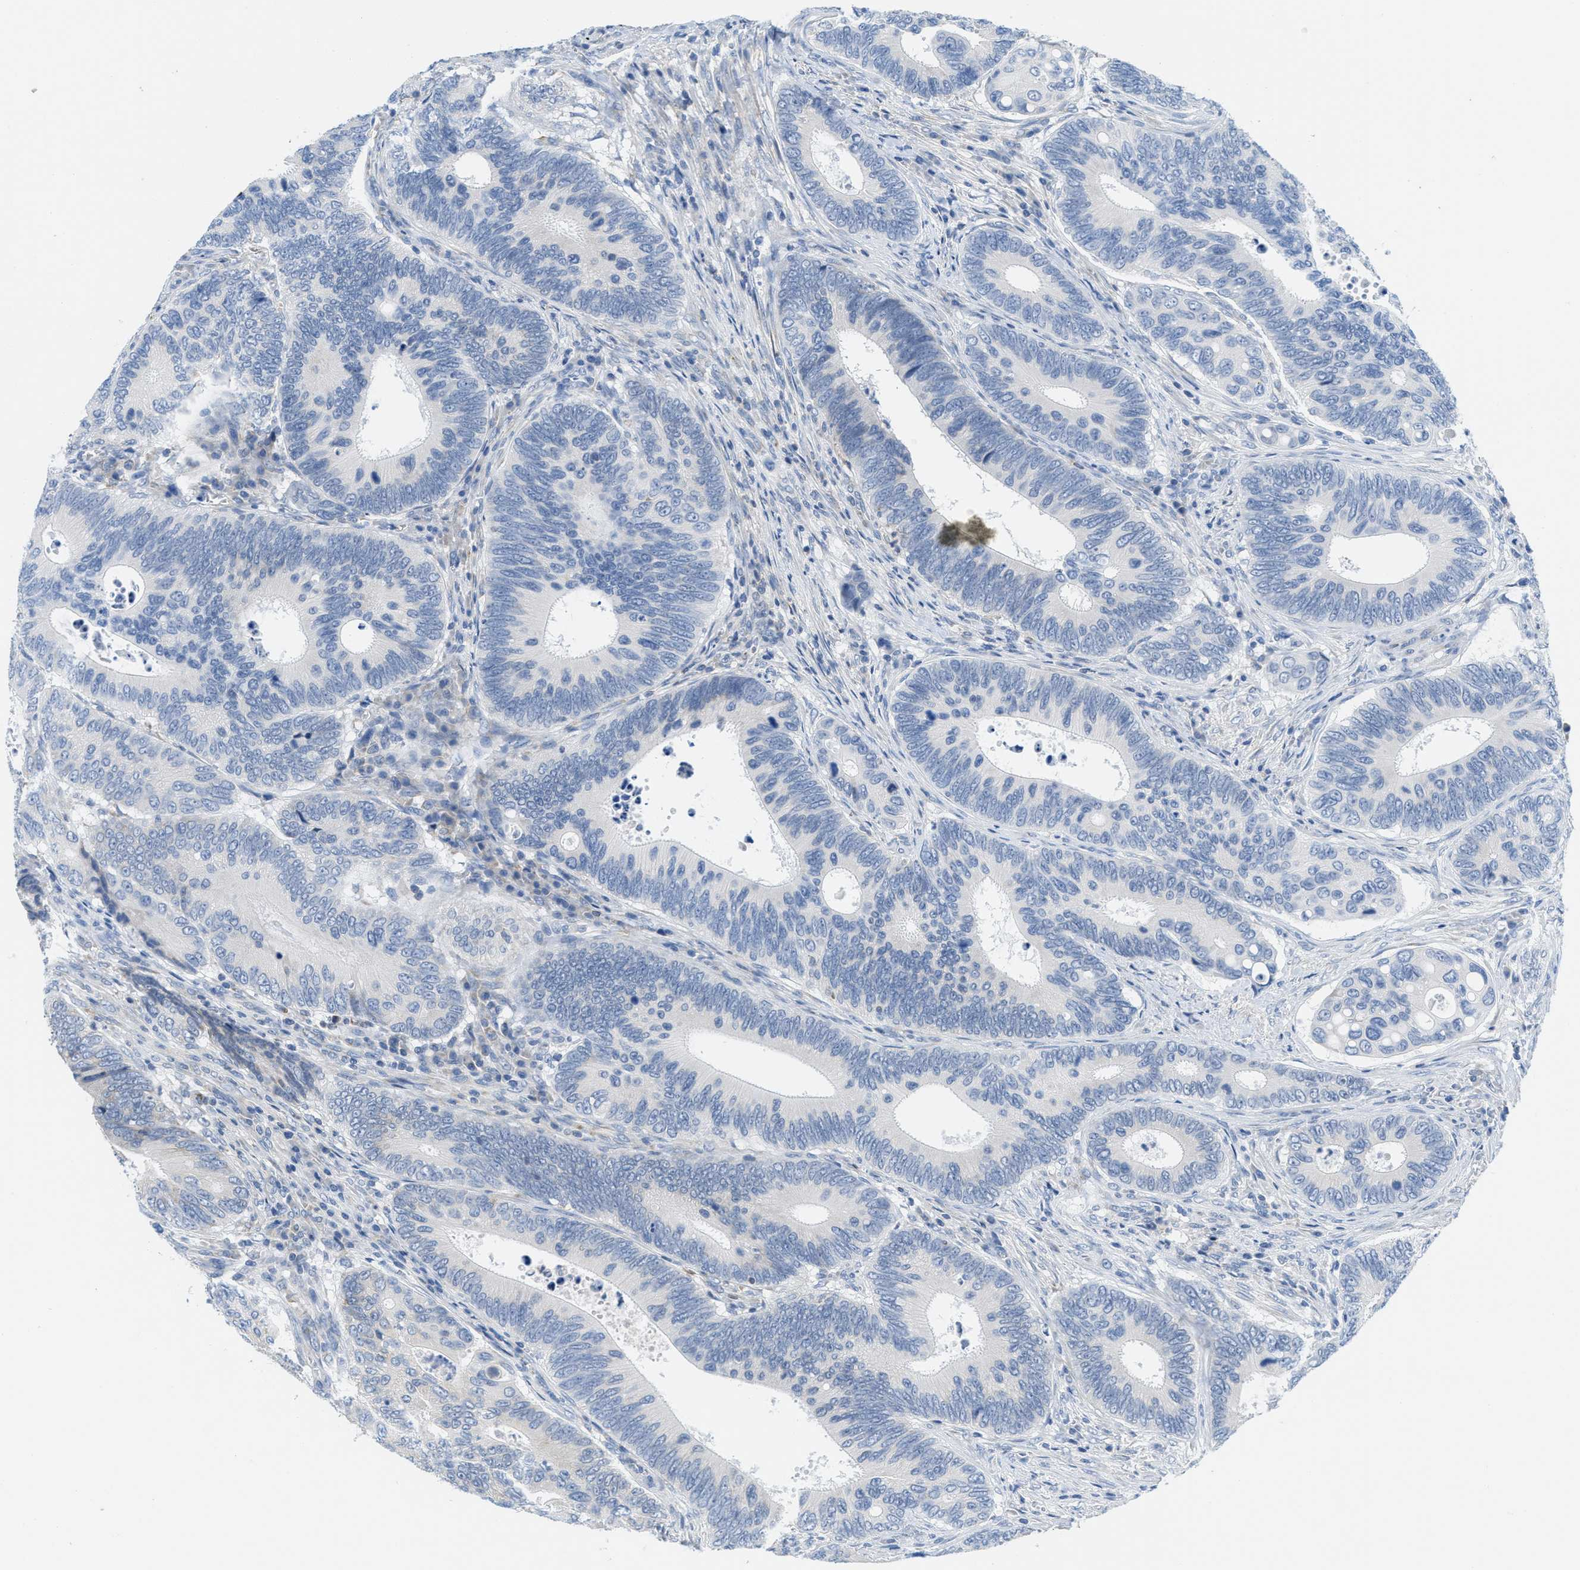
{"staining": {"intensity": "negative", "quantity": "none", "location": "none"}, "tissue": "colorectal cancer", "cell_type": "Tumor cells", "image_type": "cancer", "snomed": [{"axis": "morphology", "description": "Inflammation, NOS"}, {"axis": "morphology", "description": "Adenocarcinoma, NOS"}, {"axis": "topography", "description": "Colon"}], "caption": "Immunohistochemical staining of colorectal cancer shows no significant positivity in tumor cells. The staining is performed using DAB (3,3'-diaminobenzidine) brown chromogen with nuclei counter-stained in using hematoxylin.", "gene": "PTDSS1", "patient": {"sex": "male", "age": 72}}